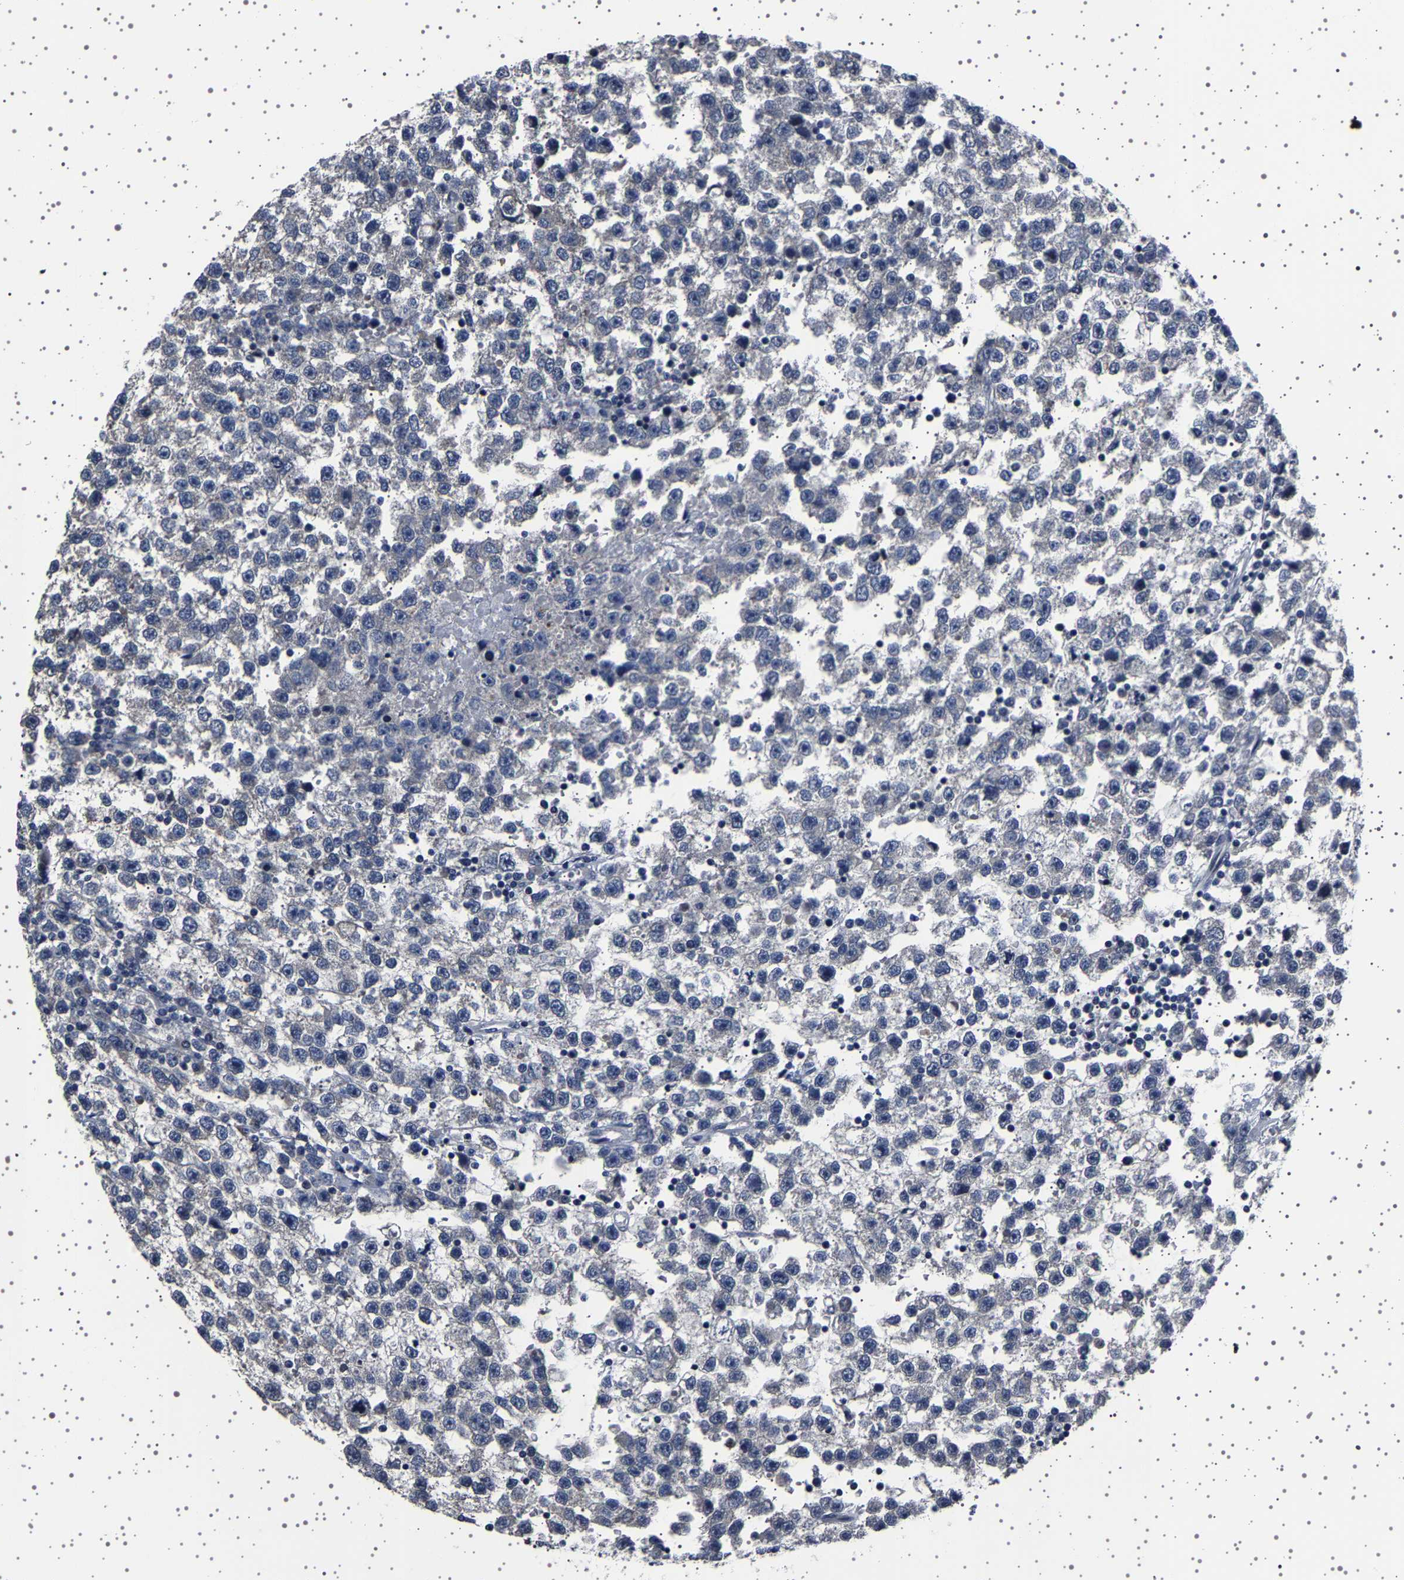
{"staining": {"intensity": "negative", "quantity": "none", "location": "none"}, "tissue": "testis cancer", "cell_type": "Tumor cells", "image_type": "cancer", "snomed": [{"axis": "morphology", "description": "Seminoma, NOS"}, {"axis": "topography", "description": "Testis"}], "caption": "Seminoma (testis) stained for a protein using immunohistochemistry demonstrates no expression tumor cells.", "gene": "IL10RB", "patient": {"sex": "male", "age": 33}}